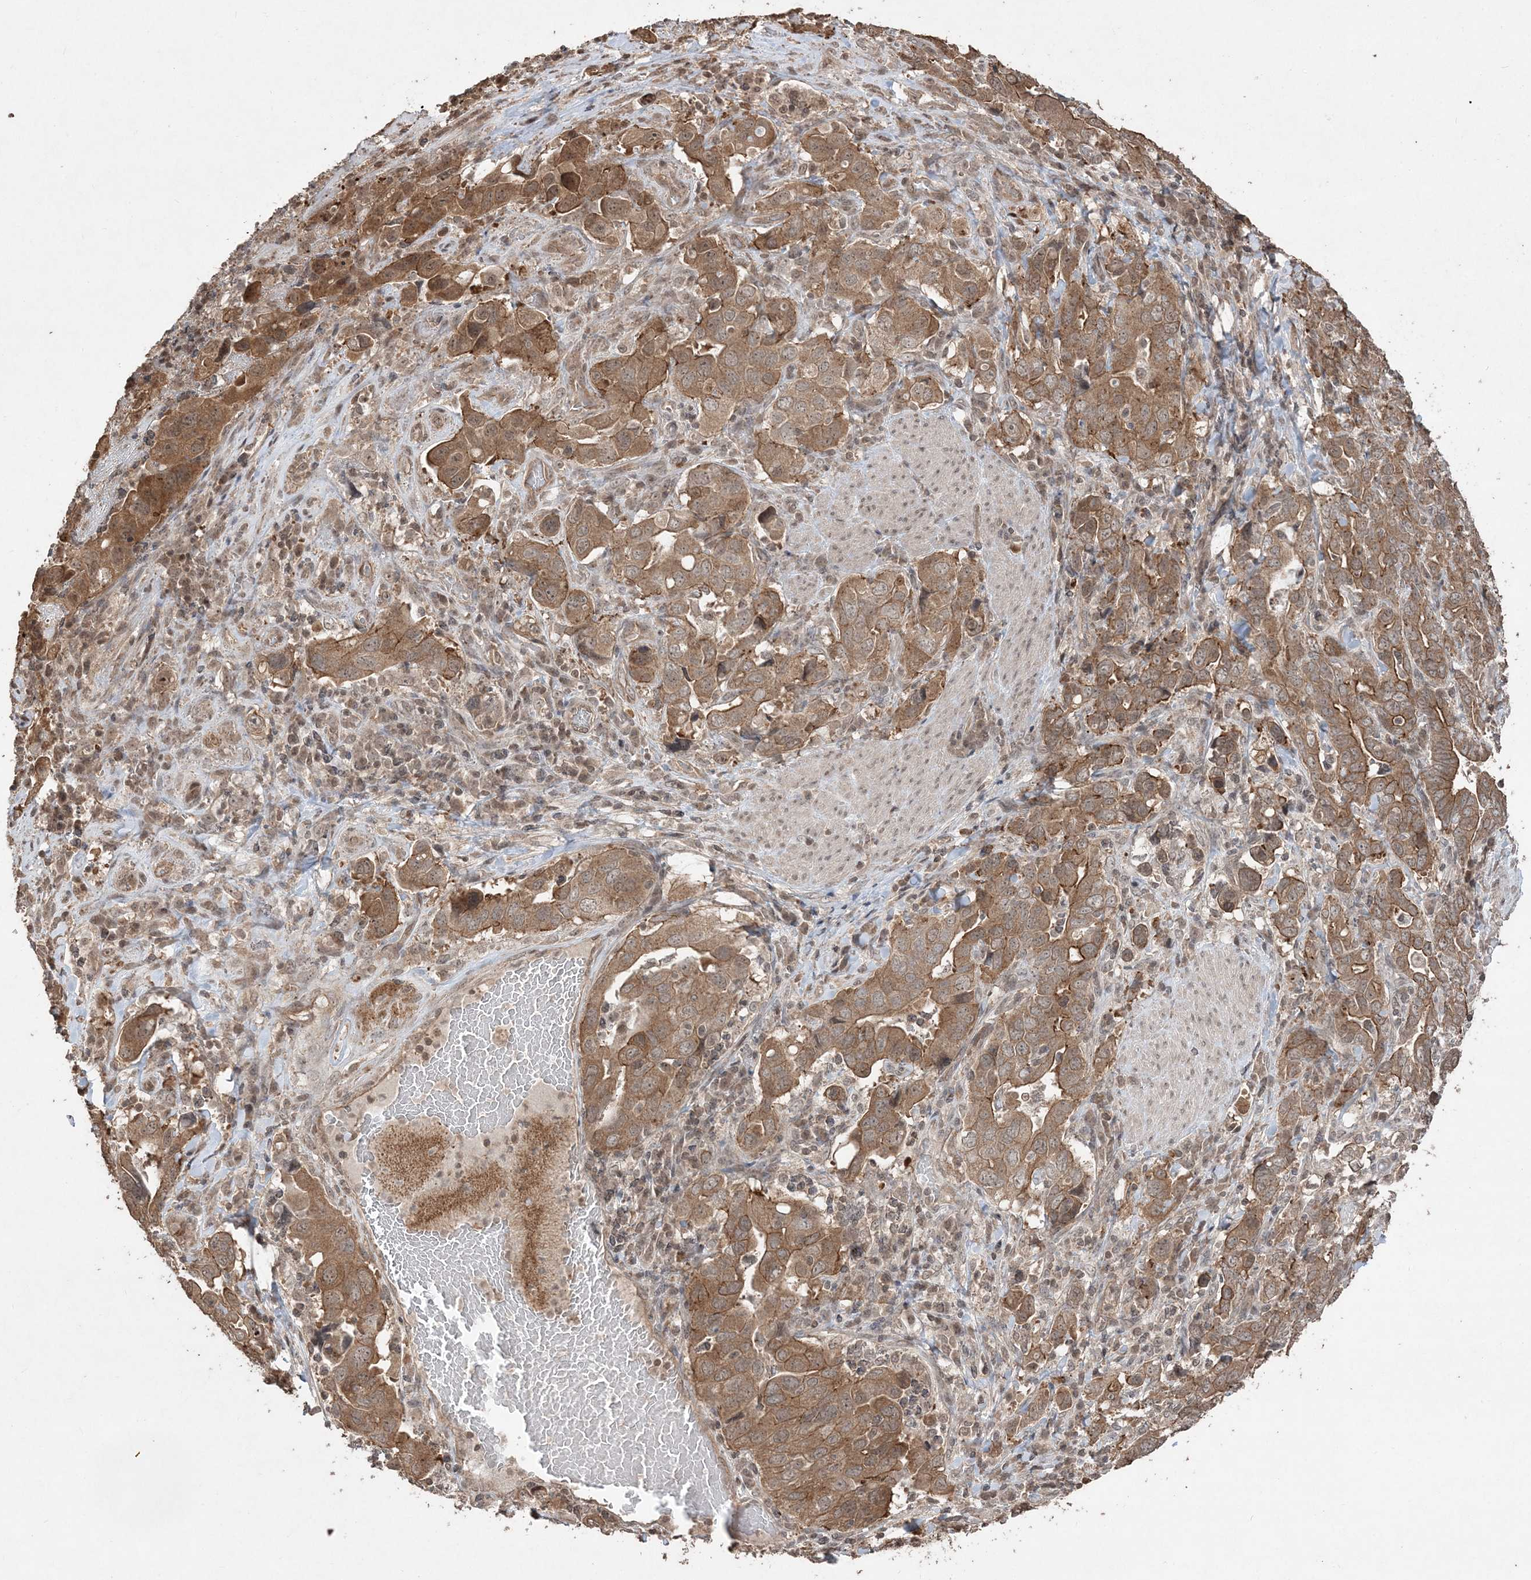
{"staining": {"intensity": "moderate", "quantity": ">75%", "location": "cytoplasmic/membranous"}, "tissue": "stomach cancer", "cell_type": "Tumor cells", "image_type": "cancer", "snomed": [{"axis": "morphology", "description": "Adenocarcinoma, NOS"}, {"axis": "topography", "description": "Stomach, upper"}], "caption": "Stomach adenocarcinoma stained for a protein exhibits moderate cytoplasmic/membranous positivity in tumor cells.", "gene": "EHHADH", "patient": {"sex": "male", "age": 62}}